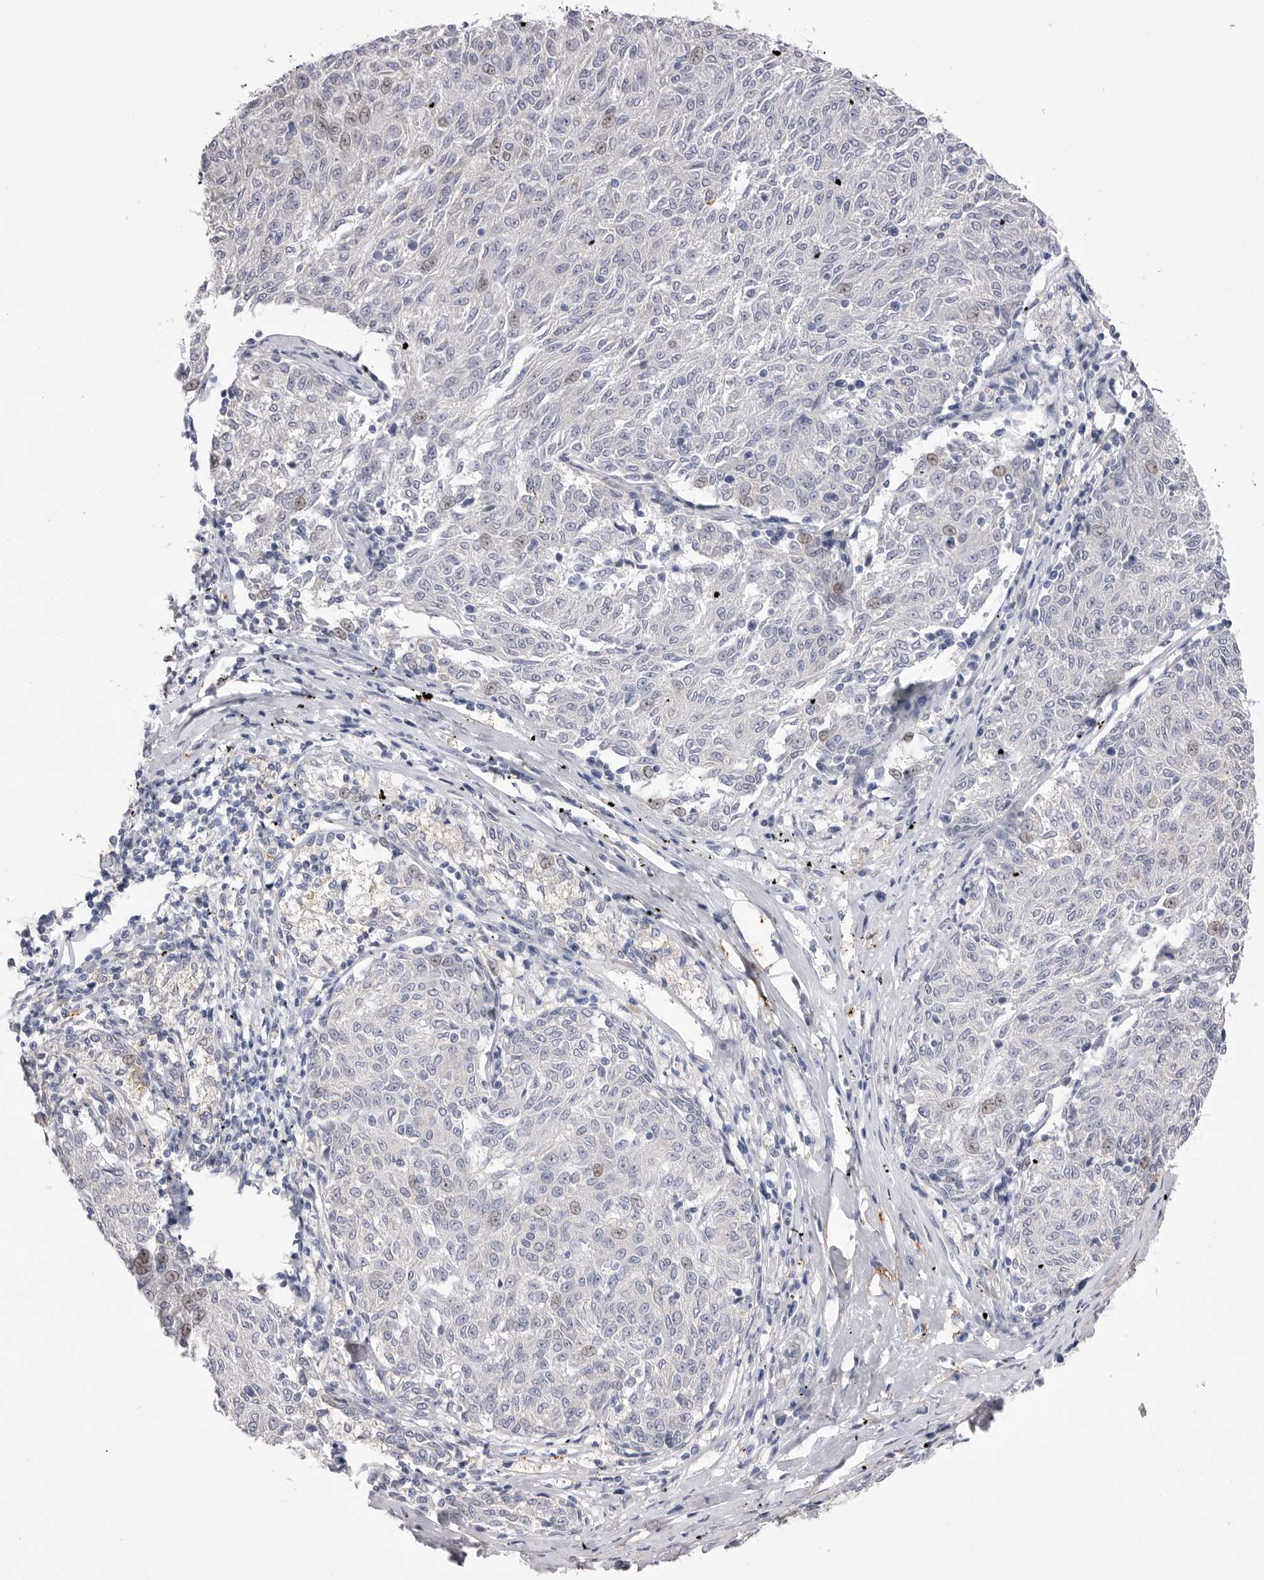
{"staining": {"intensity": "negative", "quantity": "none", "location": "none"}, "tissue": "melanoma", "cell_type": "Tumor cells", "image_type": "cancer", "snomed": [{"axis": "morphology", "description": "Malignant melanoma, NOS"}, {"axis": "topography", "description": "Skin"}], "caption": "Immunohistochemistry histopathology image of melanoma stained for a protein (brown), which reveals no positivity in tumor cells.", "gene": "AKAP12", "patient": {"sex": "female", "age": 72}}